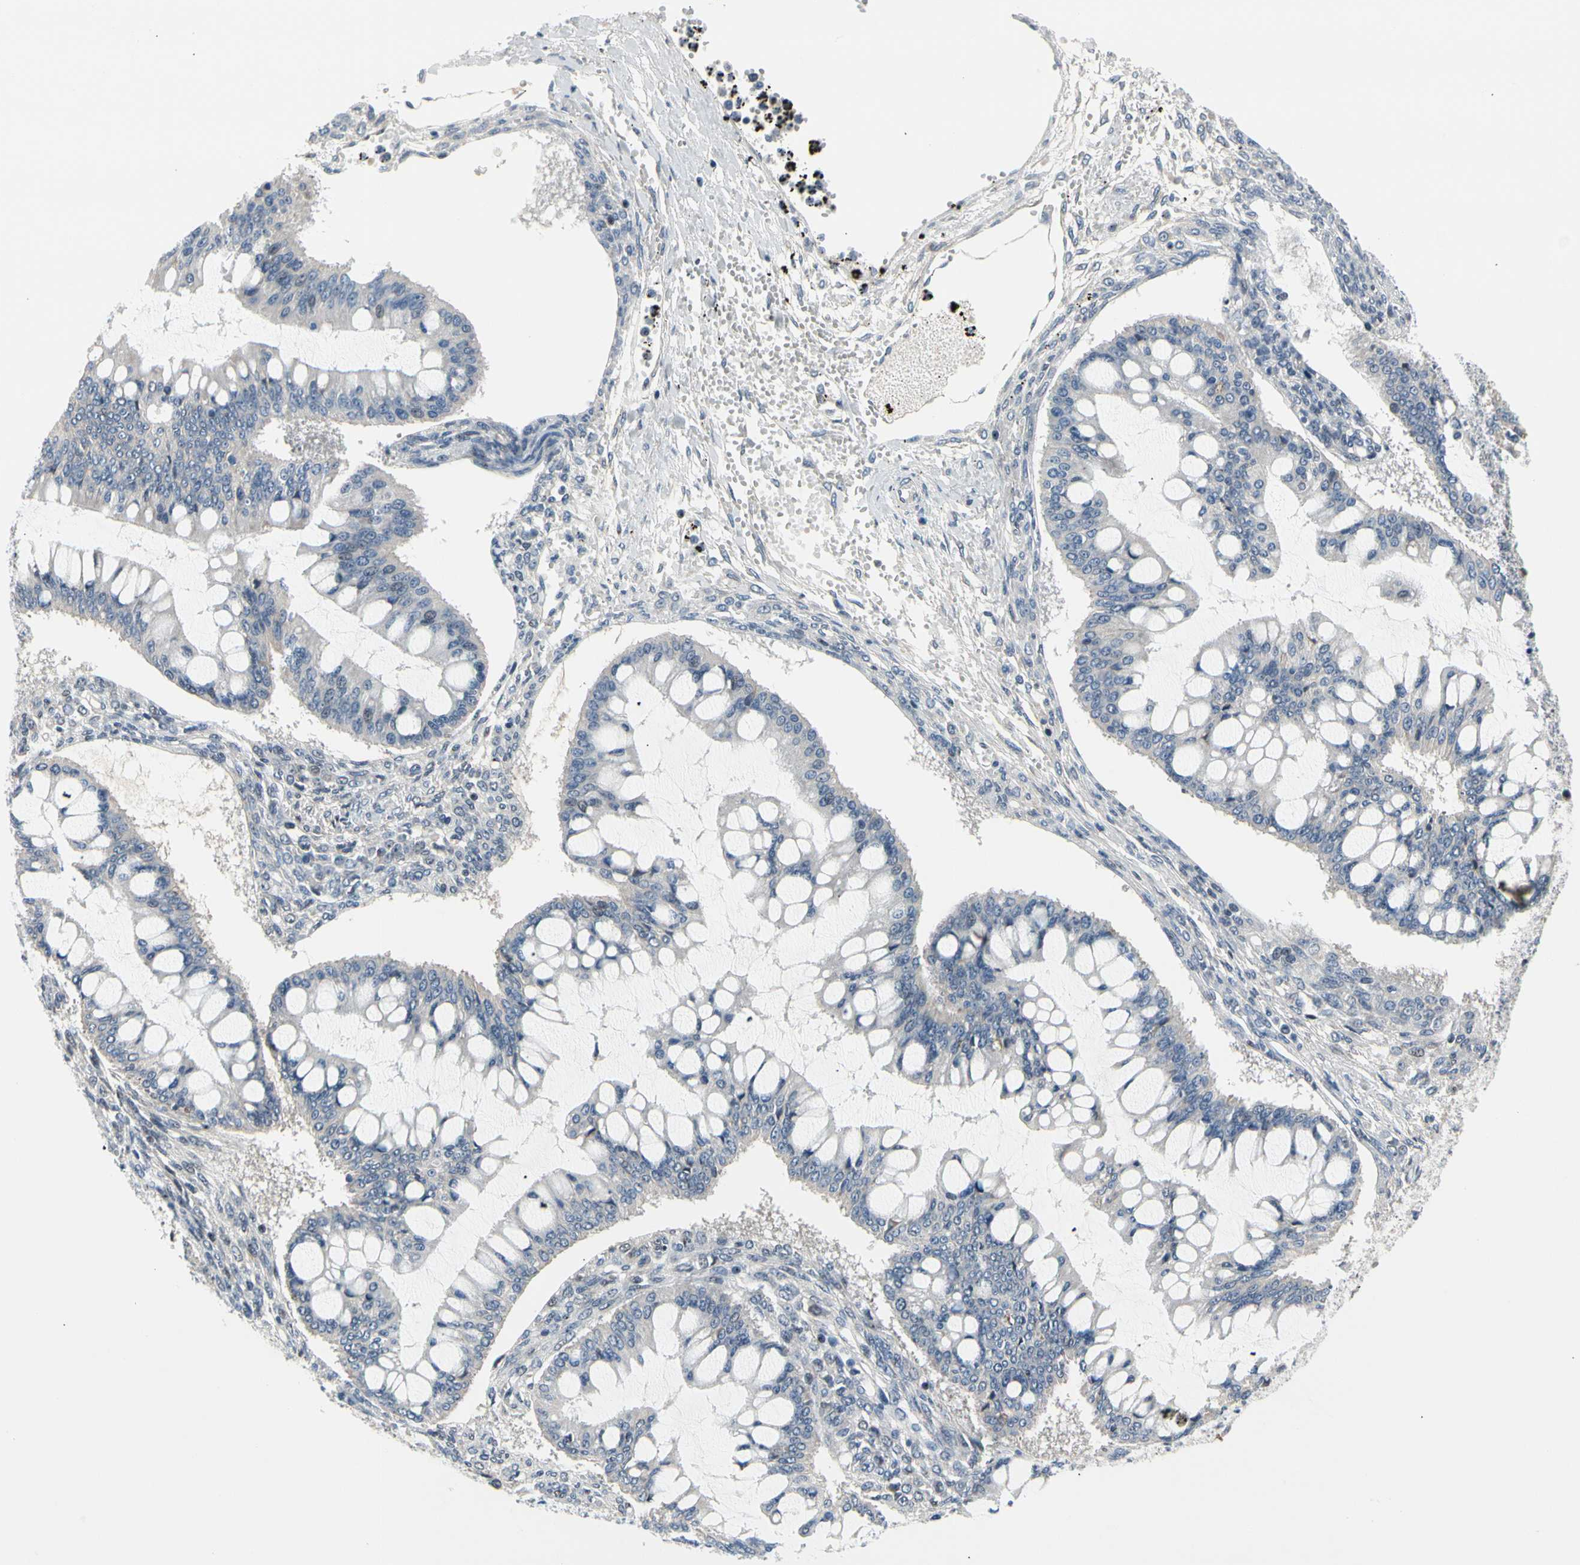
{"staining": {"intensity": "negative", "quantity": "none", "location": "none"}, "tissue": "ovarian cancer", "cell_type": "Tumor cells", "image_type": "cancer", "snomed": [{"axis": "morphology", "description": "Cystadenocarcinoma, mucinous, NOS"}, {"axis": "topography", "description": "Ovary"}], "caption": "IHC micrograph of human ovarian cancer (mucinous cystadenocarcinoma) stained for a protein (brown), which reveals no staining in tumor cells. (Stains: DAB IHC with hematoxylin counter stain, Microscopy: brightfield microscopy at high magnification).", "gene": "NFASC", "patient": {"sex": "female", "age": 73}}